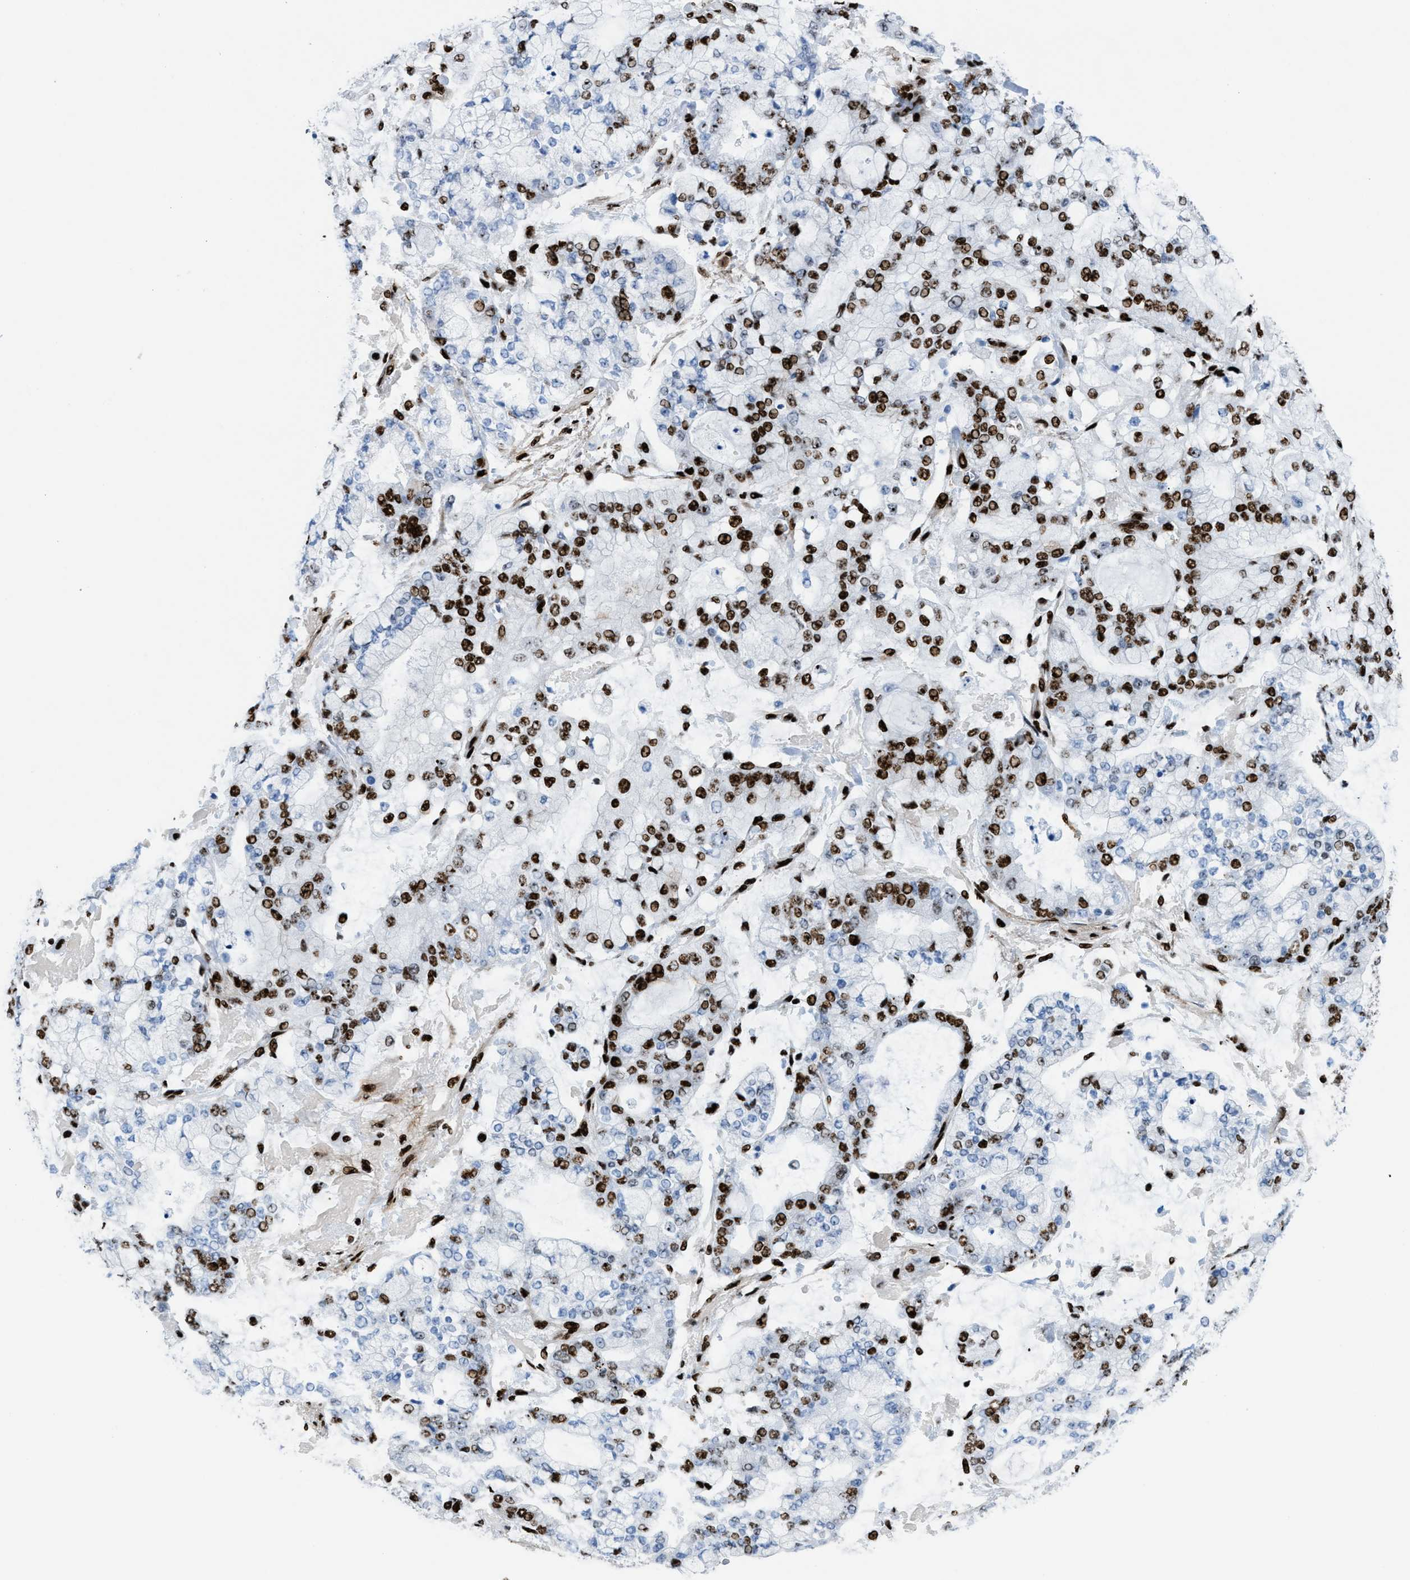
{"staining": {"intensity": "strong", "quantity": ">75%", "location": "nuclear"}, "tissue": "stomach cancer", "cell_type": "Tumor cells", "image_type": "cancer", "snomed": [{"axis": "morphology", "description": "Normal tissue, NOS"}, {"axis": "morphology", "description": "Adenocarcinoma, NOS"}, {"axis": "topography", "description": "Stomach, upper"}, {"axis": "topography", "description": "Stomach"}], "caption": "A high amount of strong nuclear positivity is seen in approximately >75% of tumor cells in stomach adenocarcinoma tissue.", "gene": "NONO", "patient": {"sex": "male", "age": 76}}